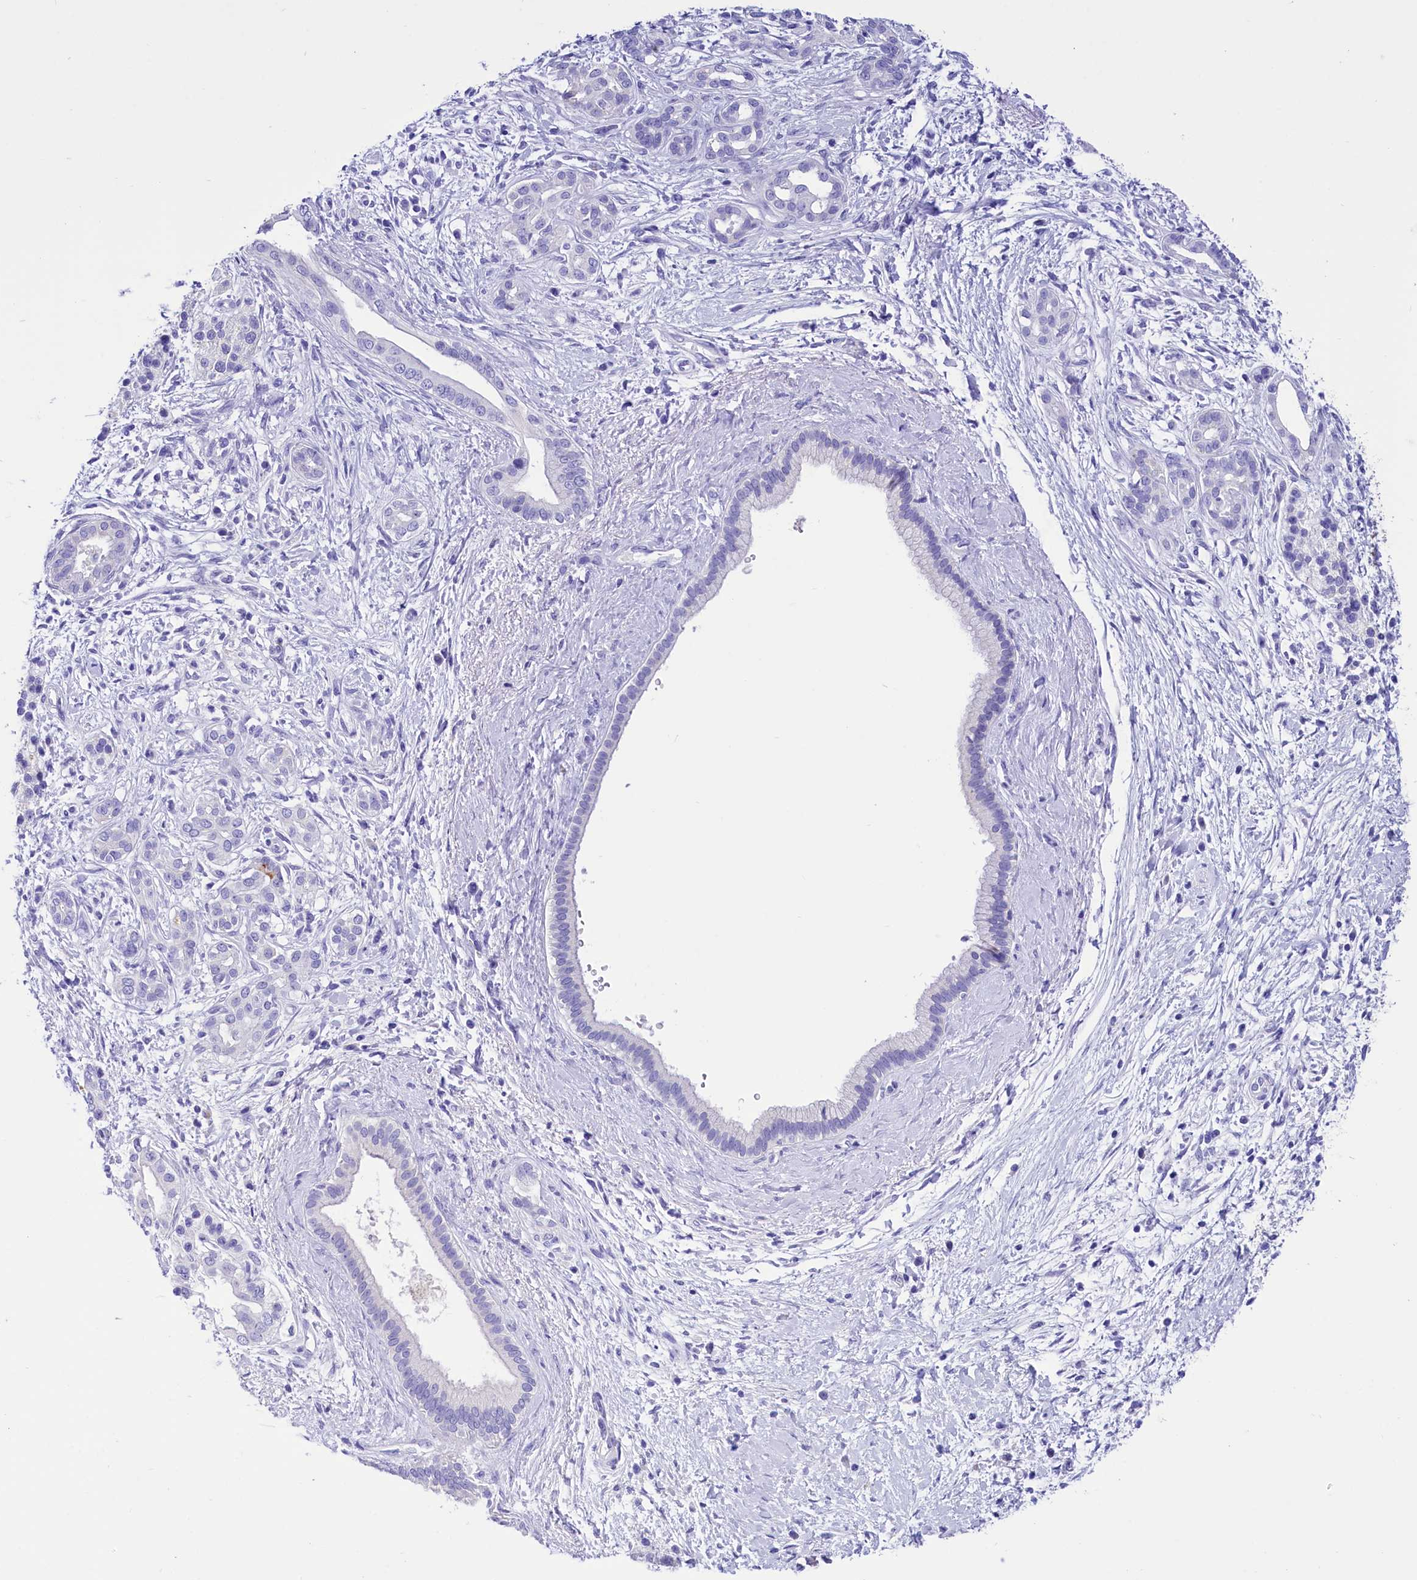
{"staining": {"intensity": "negative", "quantity": "none", "location": "none"}, "tissue": "pancreatic cancer", "cell_type": "Tumor cells", "image_type": "cancer", "snomed": [{"axis": "morphology", "description": "Adenocarcinoma, NOS"}, {"axis": "topography", "description": "Pancreas"}], "caption": "Immunohistochemistry histopathology image of adenocarcinoma (pancreatic) stained for a protein (brown), which shows no expression in tumor cells. Nuclei are stained in blue.", "gene": "TTC36", "patient": {"sex": "male", "age": 58}}